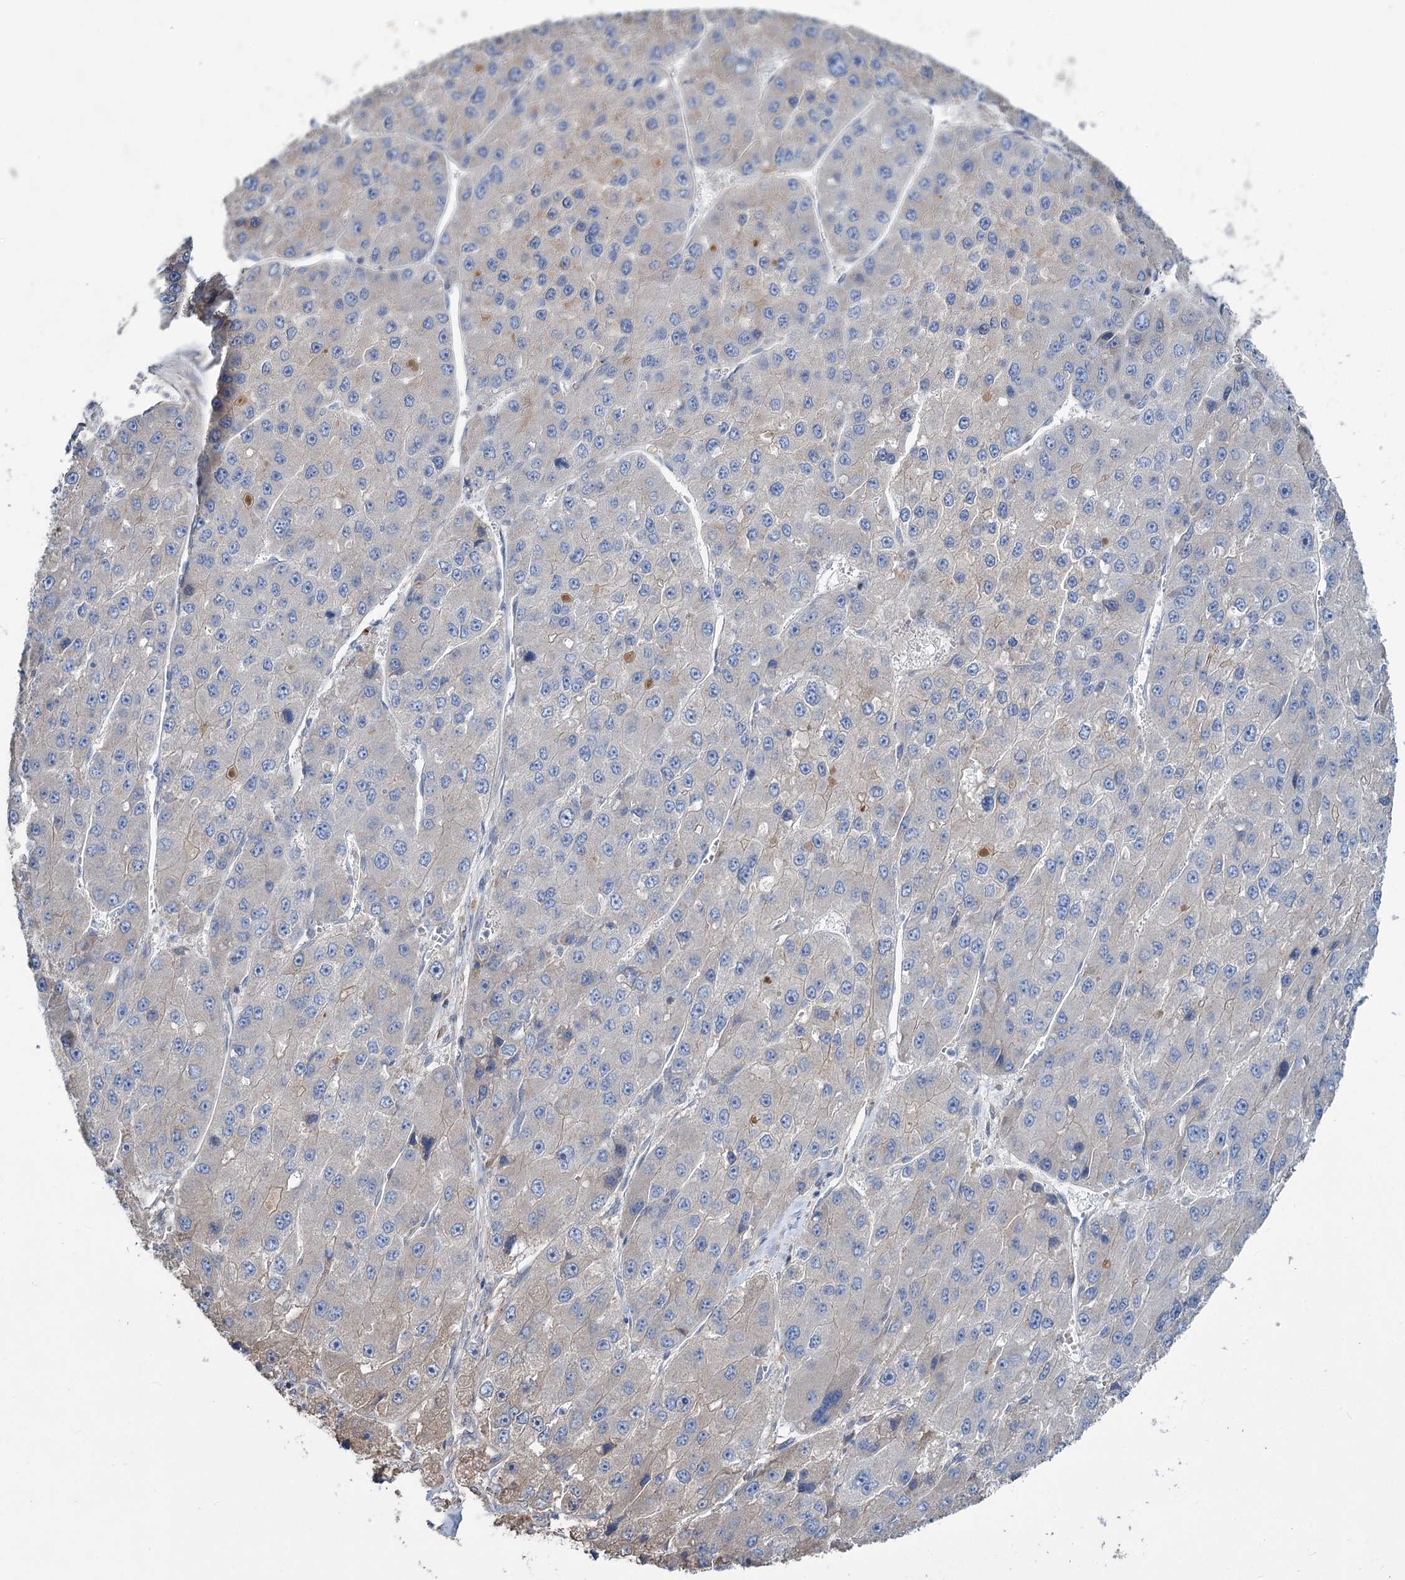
{"staining": {"intensity": "negative", "quantity": "none", "location": "none"}, "tissue": "liver cancer", "cell_type": "Tumor cells", "image_type": "cancer", "snomed": [{"axis": "morphology", "description": "Carcinoma, Hepatocellular, NOS"}, {"axis": "topography", "description": "Liver"}], "caption": "This image is of hepatocellular carcinoma (liver) stained with immunohistochemistry to label a protein in brown with the nuclei are counter-stained blue. There is no positivity in tumor cells. Brightfield microscopy of immunohistochemistry (IHC) stained with DAB (brown) and hematoxylin (blue), captured at high magnification.", "gene": "URAD", "patient": {"sex": "female", "age": 73}}